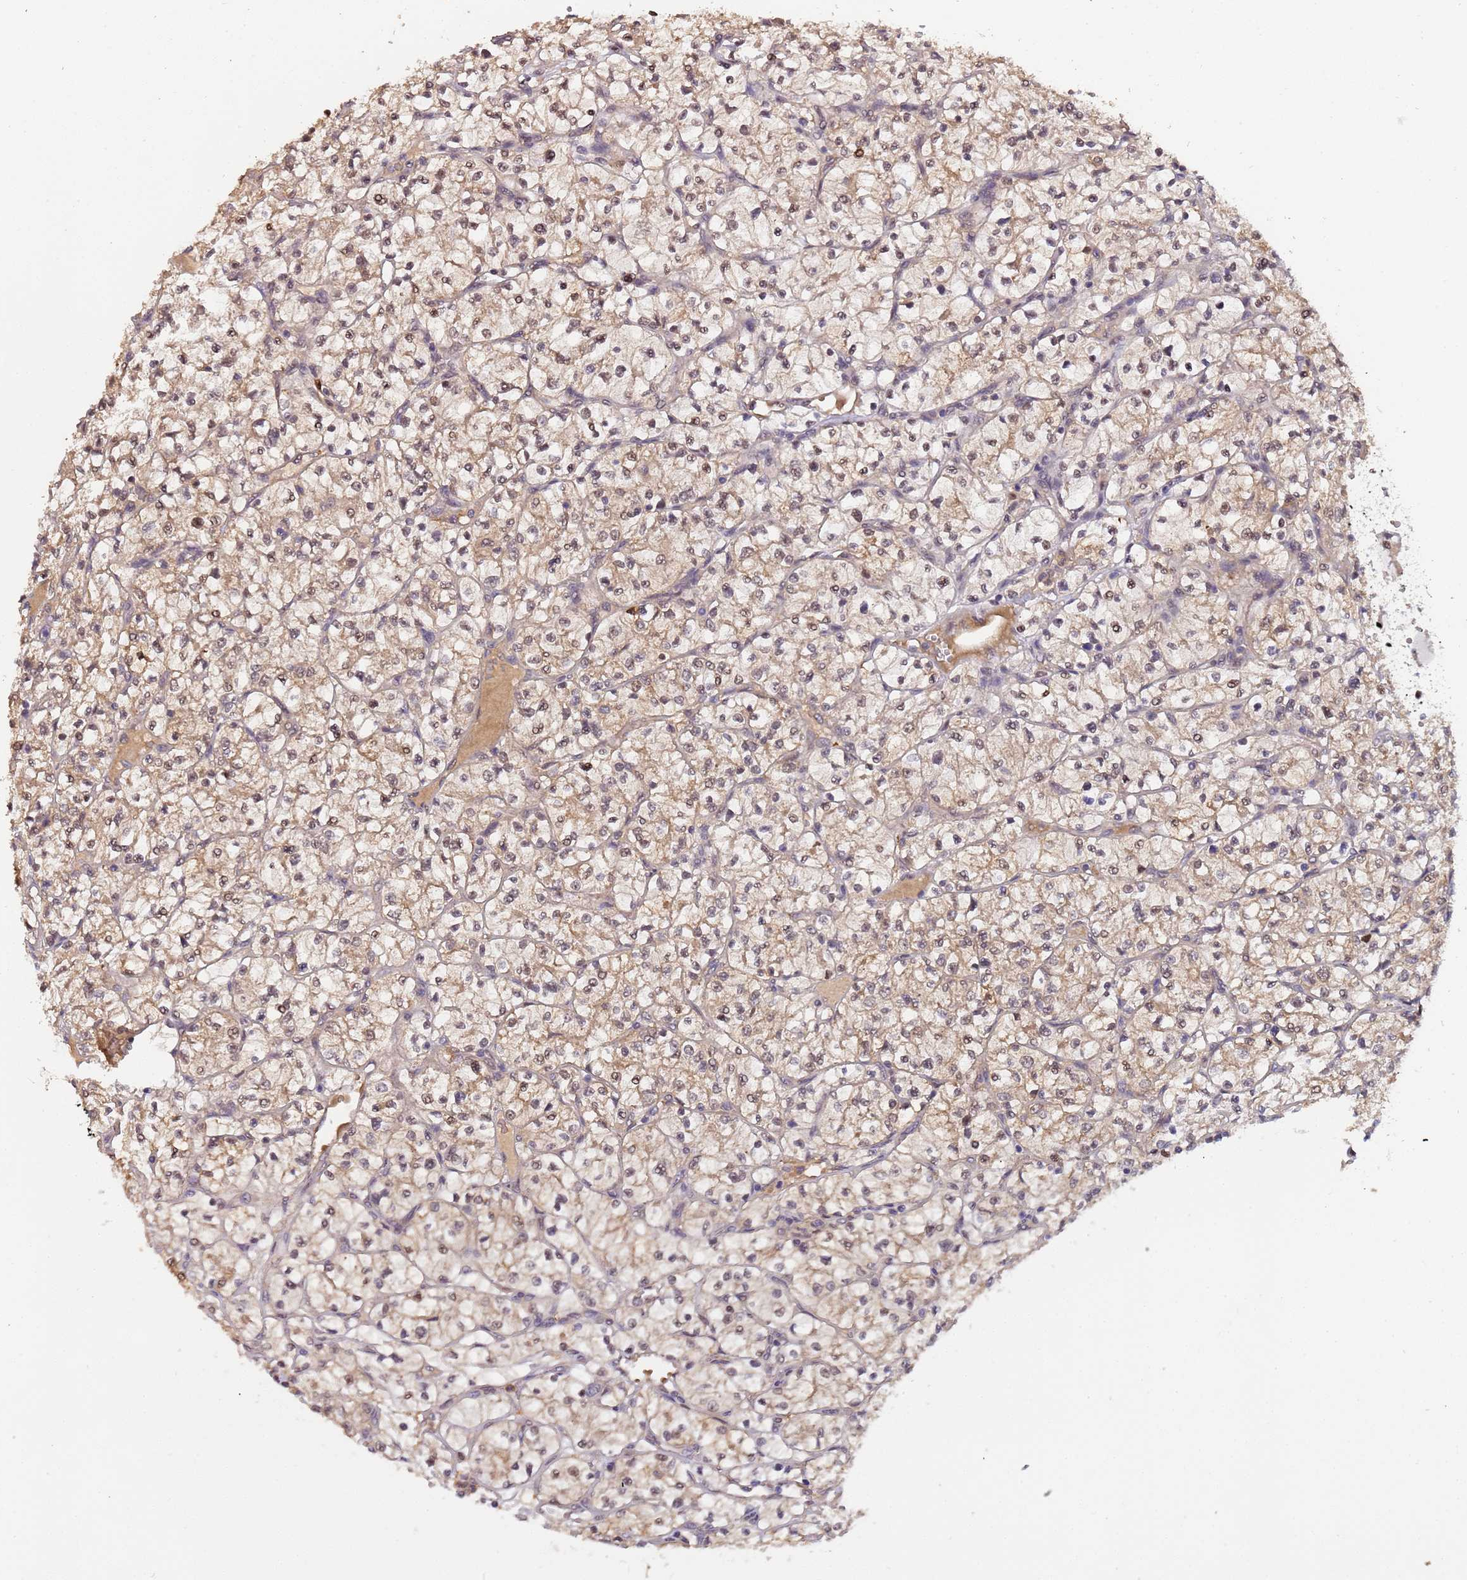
{"staining": {"intensity": "weak", "quantity": ">75%", "location": "cytoplasmic/membranous,nuclear"}, "tissue": "renal cancer", "cell_type": "Tumor cells", "image_type": "cancer", "snomed": [{"axis": "morphology", "description": "Adenocarcinoma, NOS"}, {"axis": "topography", "description": "Kidney"}], "caption": "Human renal cancer (adenocarcinoma) stained for a protein (brown) demonstrates weak cytoplasmic/membranous and nuclear positive expression in approximately >75% of tumor cells.", "gene": "ZBTB5", "patient": {"sex": "female", "age": 64}}